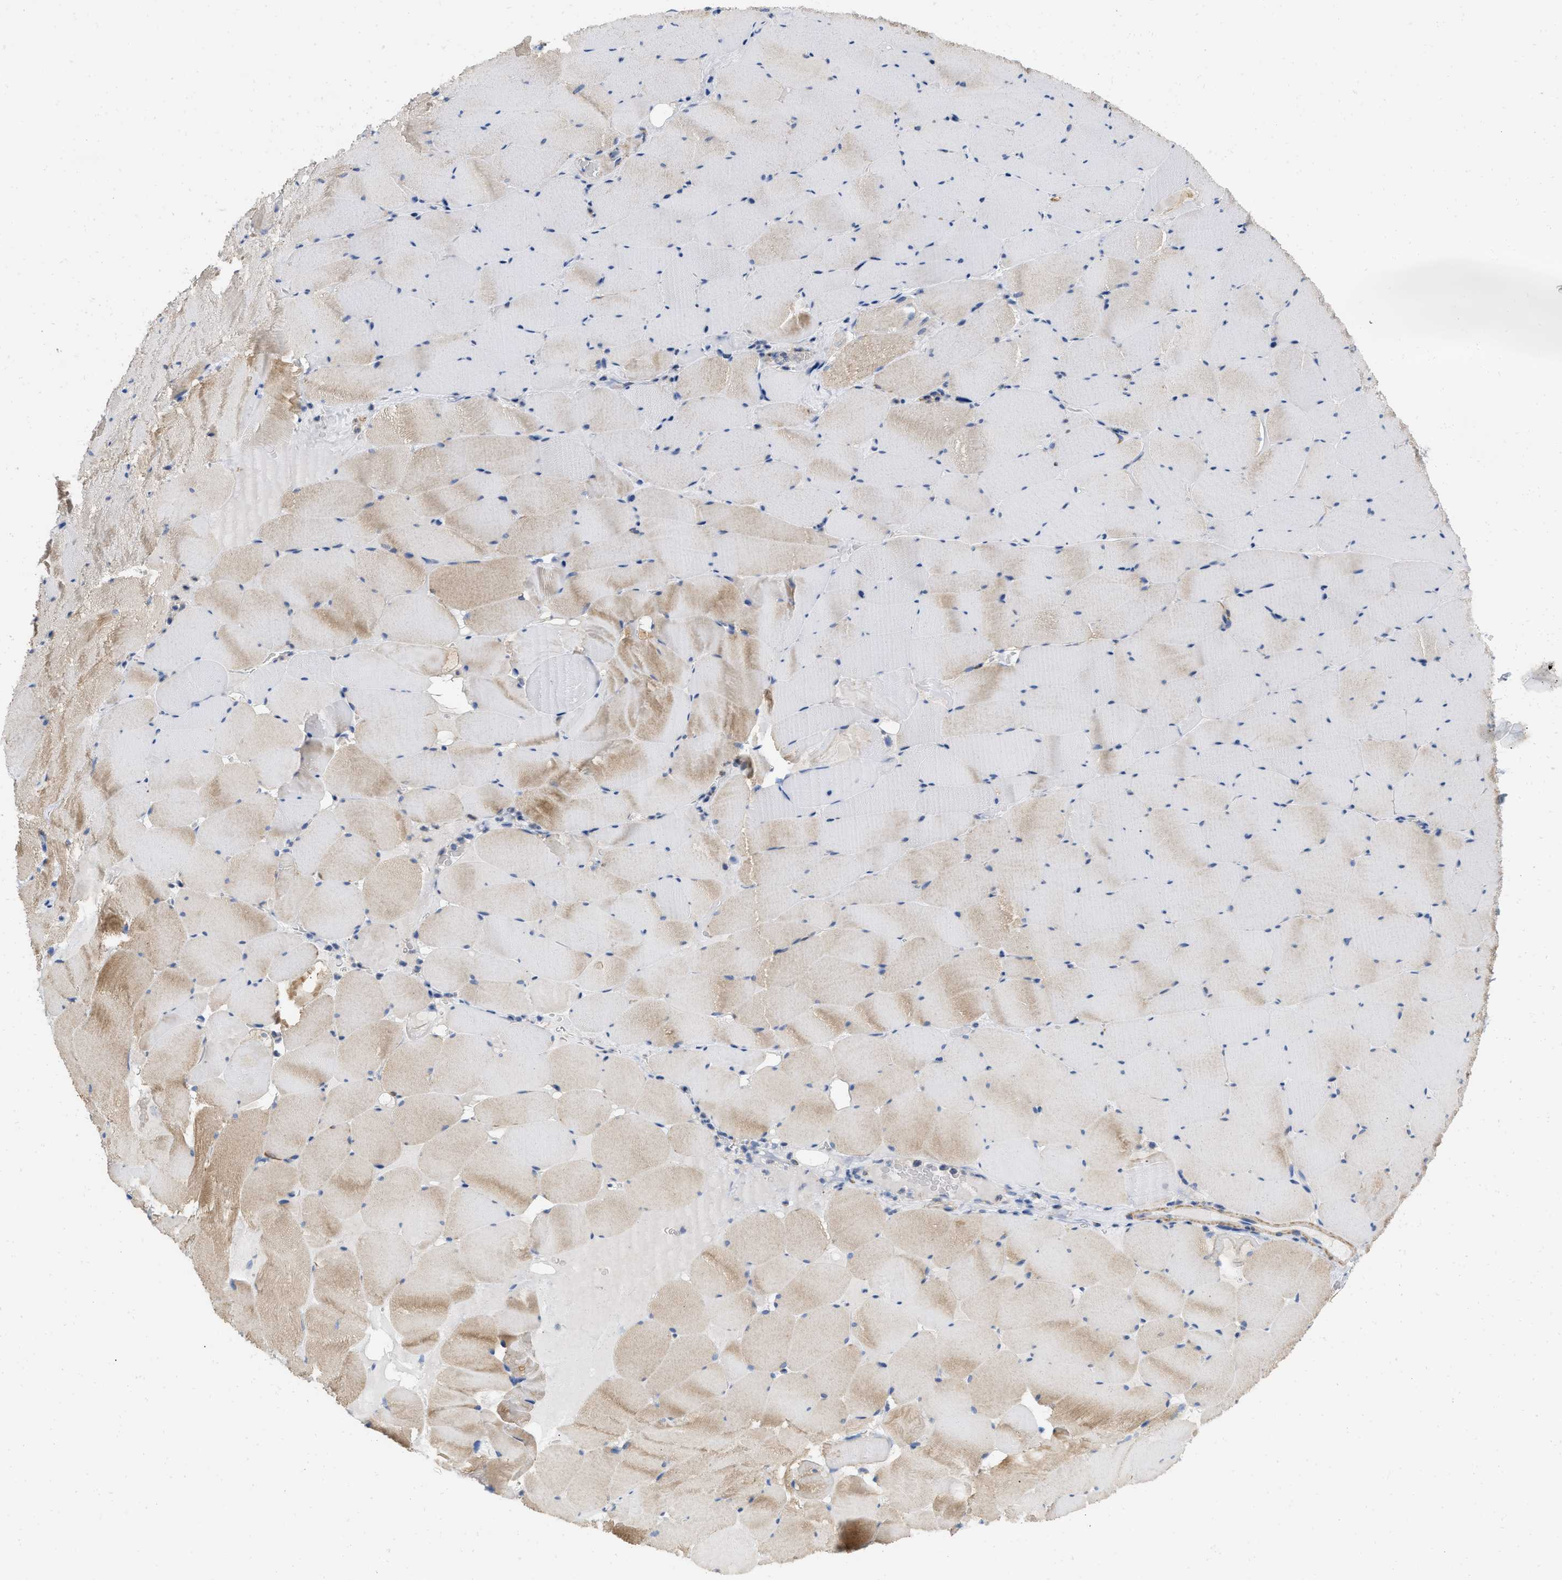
{"staining": {"intensity": "moderate", "quantity": "25%-75%", "location": "cytoplasmic/membranous"}, "tissue": "skeletal muscle", "cell_type": "Myocytes", "image_type": "normal", "snomed": [{"axis": "morphology", "description": "Normal tissue, NOS"}, {"axis": "topography", "description": "Skeletal muscle"}], "caption": "The photomicrograph exhibits staining of benign skeletal muscle, revealing moderate cytoplasmic/membranous protein expression (brown color) within myocytes.", "gene": "GRB10", "patient": {"sex": "male", "age": 62}}